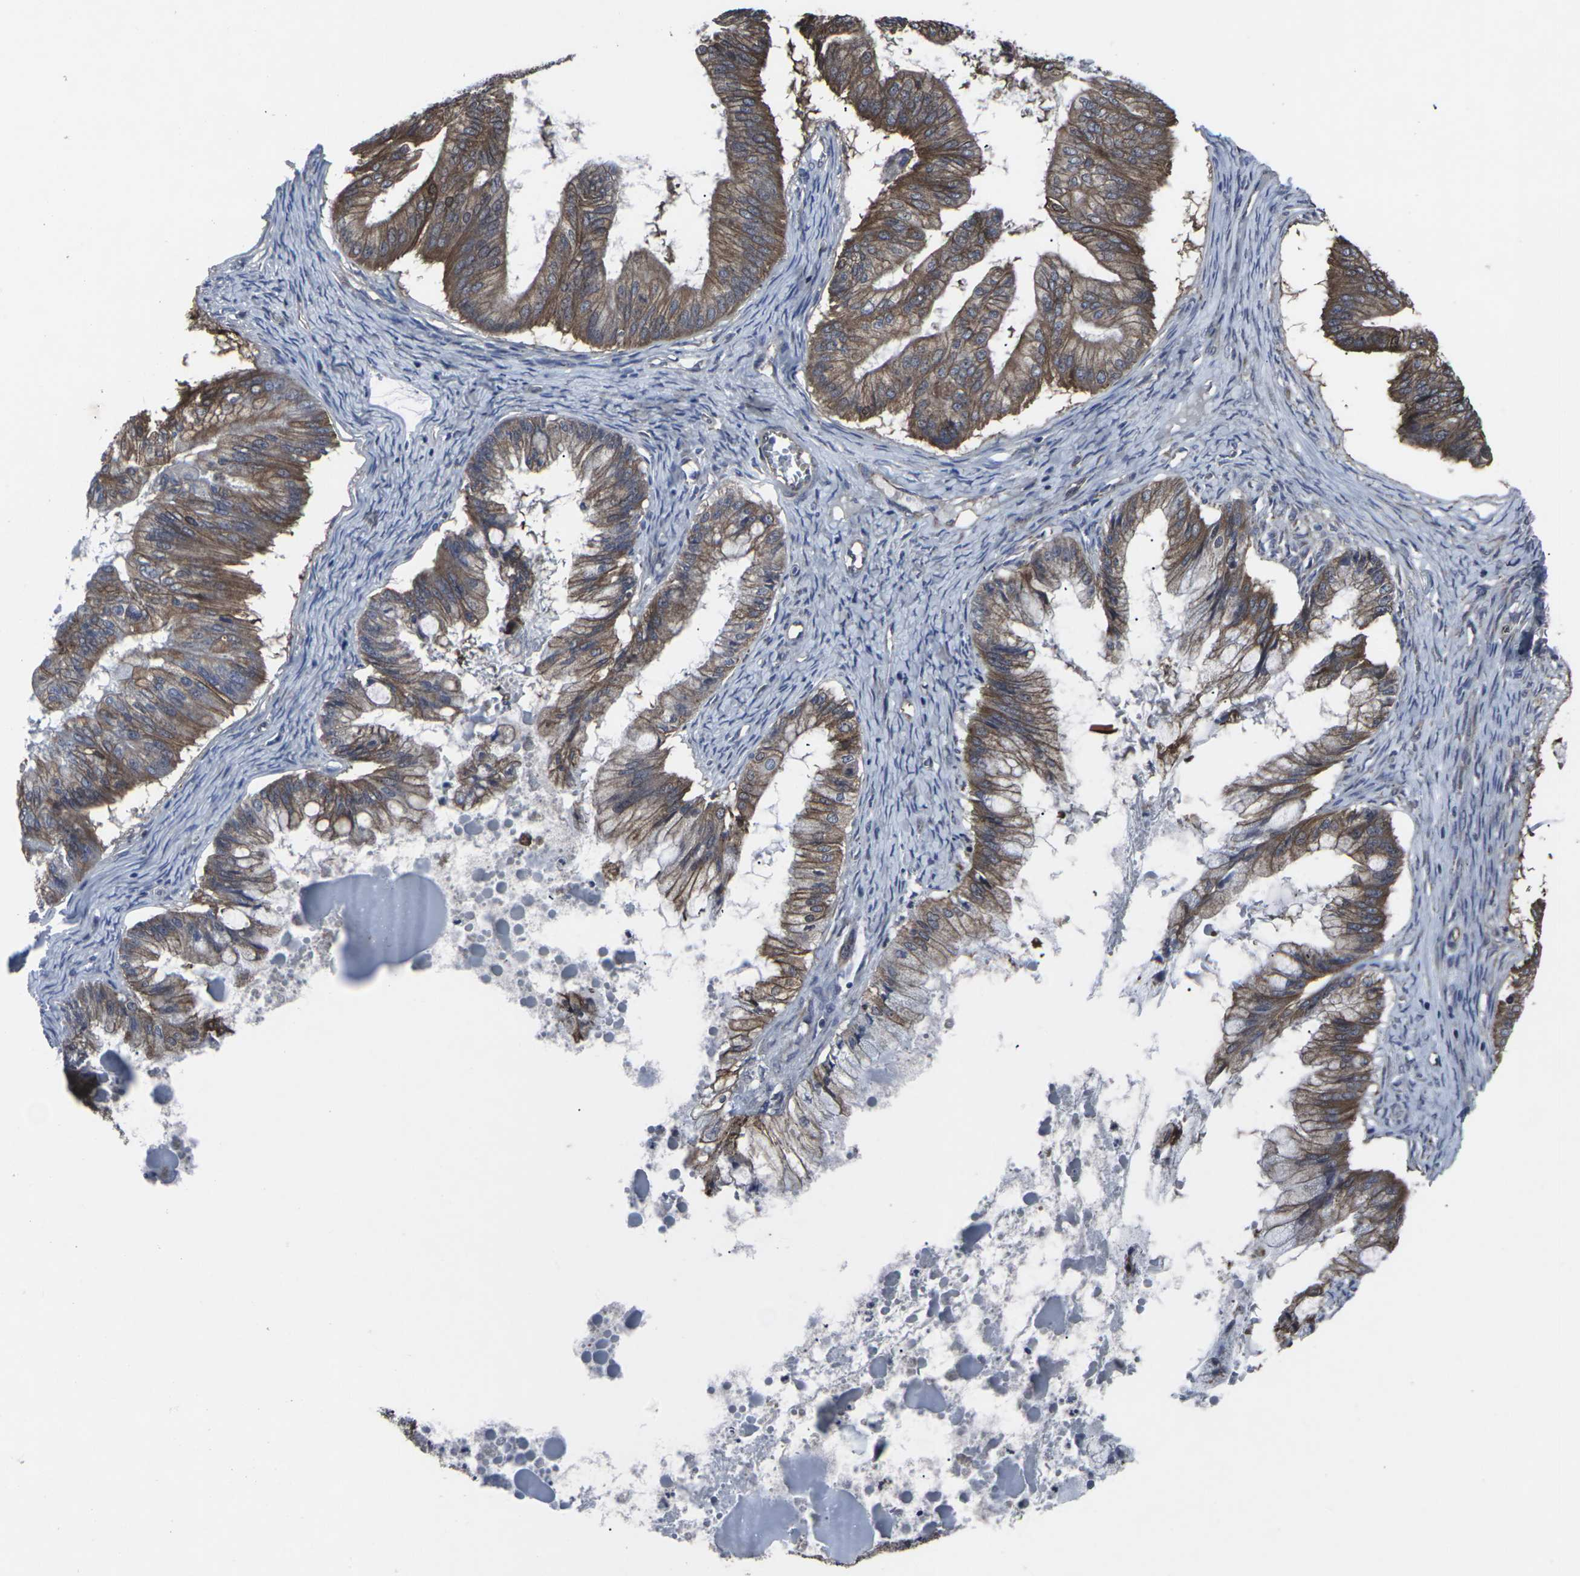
{"staining": {"intensity": "strong", "quantity": ">75%", "location": "cytoplasmic/membranous"}, "tissue": "ovarian cancer", "cell_type": "Tumor cells", "image_type": "cancer", "snomed": [{"axis": "morphology", "description": "Cystadenocarcinoma, mucinous, NOS"}, {"axis": "topography", "description": "Ovary"}], "caption": "Protein expression analysis of human ovarian mucinous cystadenocarcinoma reveals strong cytoplasmic/membranous staining in approximately >75% of tumor cells.", "gene": "MAPKAPK2", "patient": {"sex": "female", "age": 57}}